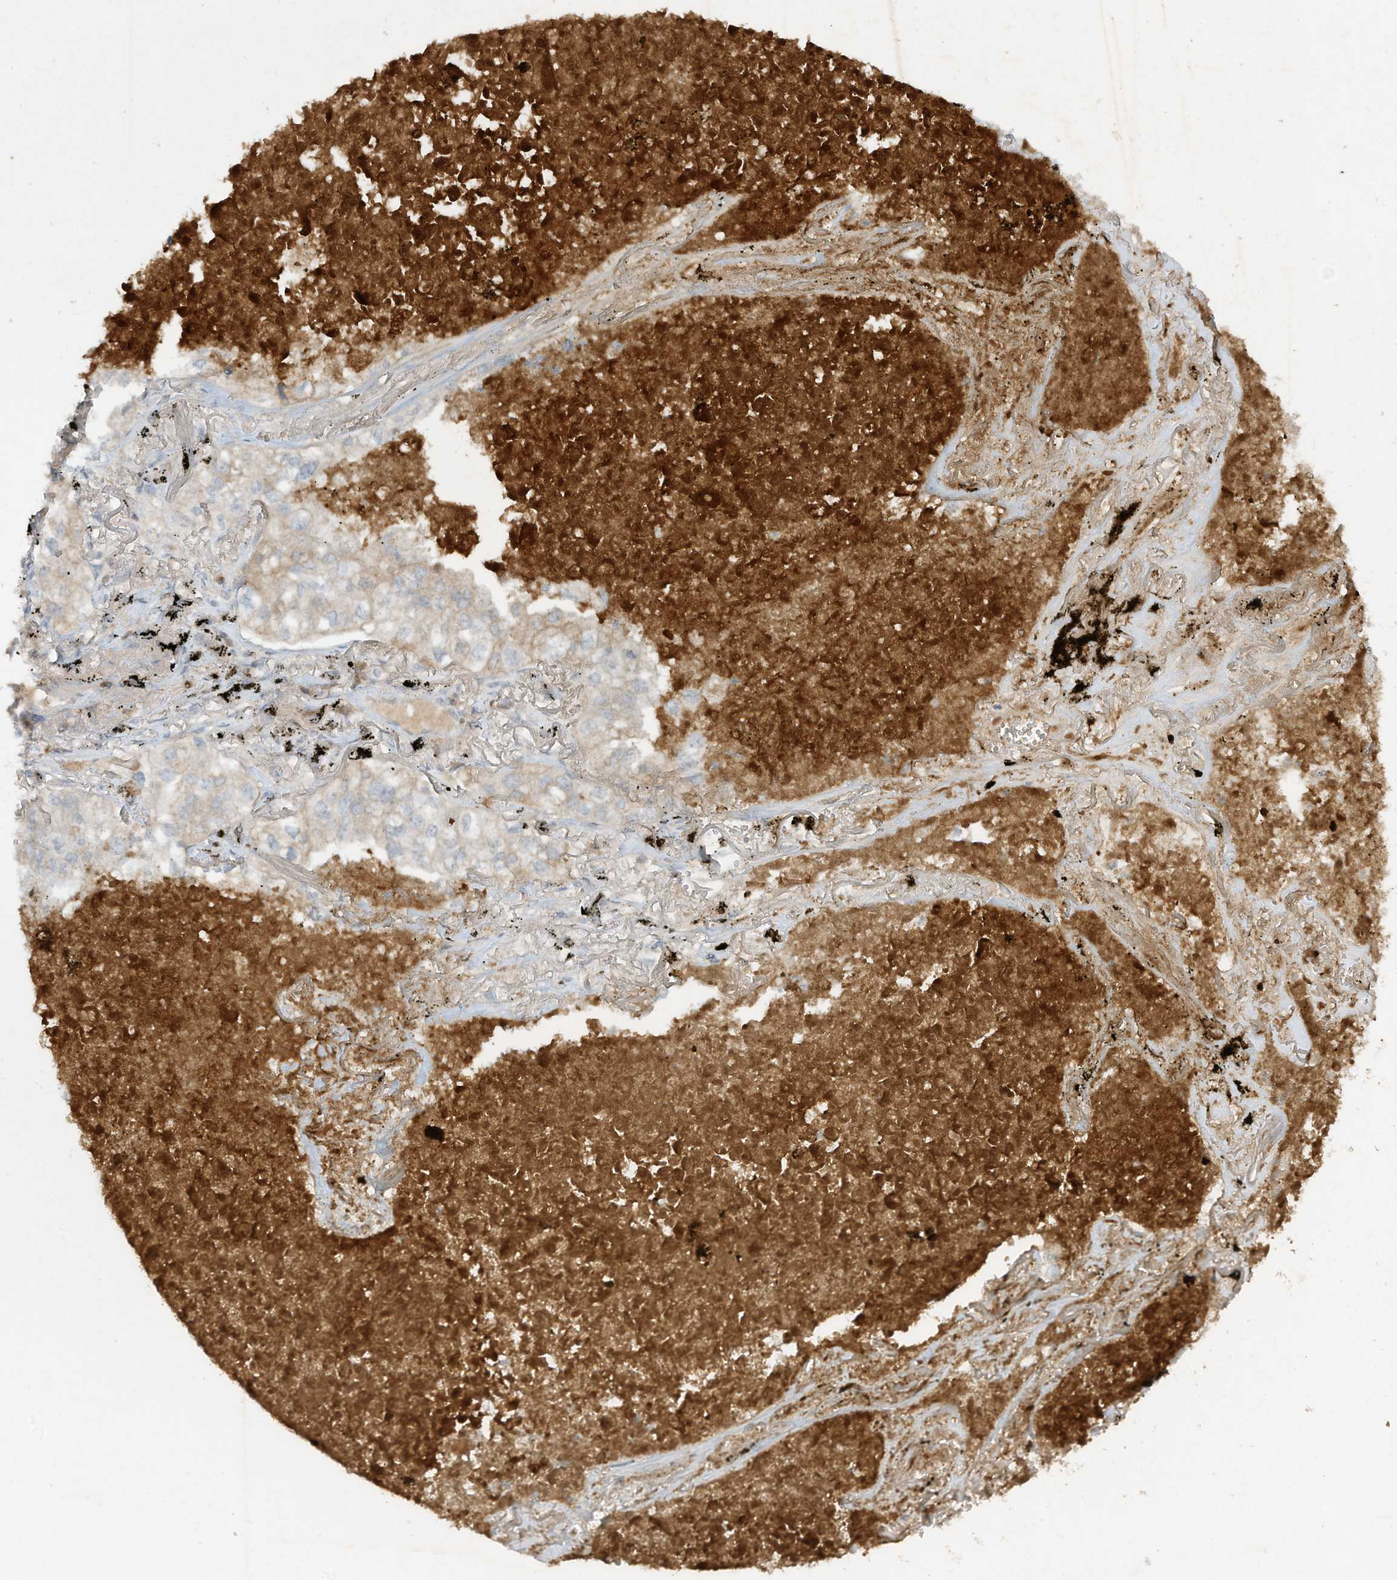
{"staining": {"intensity": "weak", "quantity": "<25%", "location": "cytoplasmic/membranous"}, "tissue": "lung cancer", "cell_type": "Tumor cells", "image_type": "cancer", "snomed": [{"axis": "morphology", "description": "Adenocarcinoma, NOS"}, {"axis": "topography", "description": "Lung"}], "caption": "This photomicrograph is of adenocarcinoma (lung) stained with immunohistochemistry (IHC) to label a protein in brown with the nuclei are counter-stained blue. There is no staining in tumor cells.", "gene": "FETUB", "patient": {"sex": "male", "age": 65}}